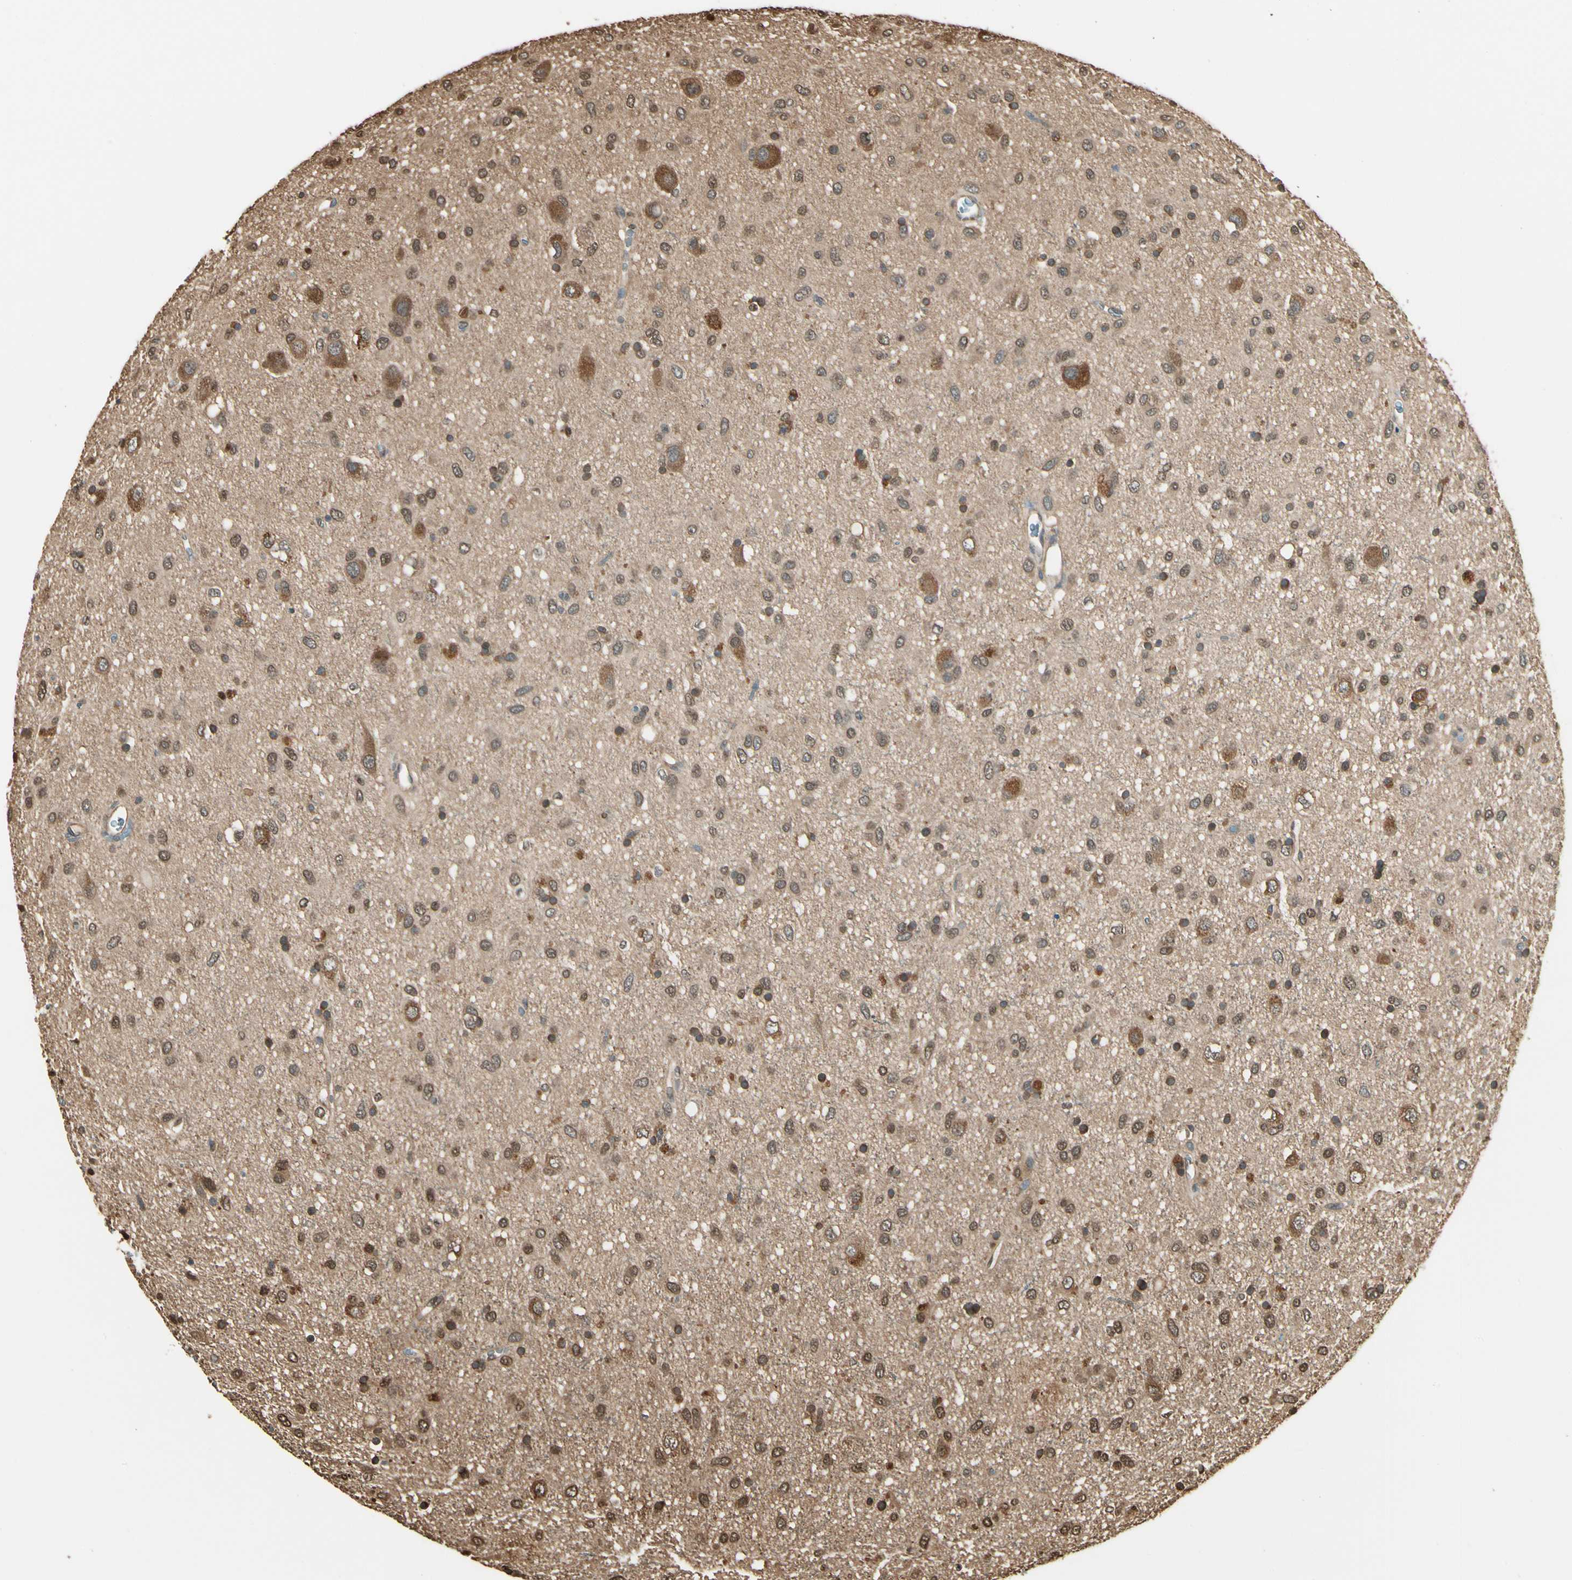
{"staining": {"intensity": "moderate", "quantity": "25%-75%", "location": "cytoplasmic/membranous,nuclear"}, "tissue": "glioma", "cell_type": "Tumor cells", "image_type": "cancer", "snomed": [{"axis": "morphology", "description": "Glioma, malignant, Low grade"}, {"axis": "topography", "description": "Brain"}], "caption": "DAB (3,3'-diaminobenzidine) immunohistochemical staining of malignant low-grade glioma demonstrates moderate cytoplasmic/membranous and nuclear protein staining in about 25%-75% of tumor cells. The staining is performed using DAB (3,3'-diaminobenzidine) brown chromogen to label protein expression. The nuclei are counter-stained blue using hematoxylin.", "gene": "YWHAE", "patient": {"sex": "male", "age": 77}}